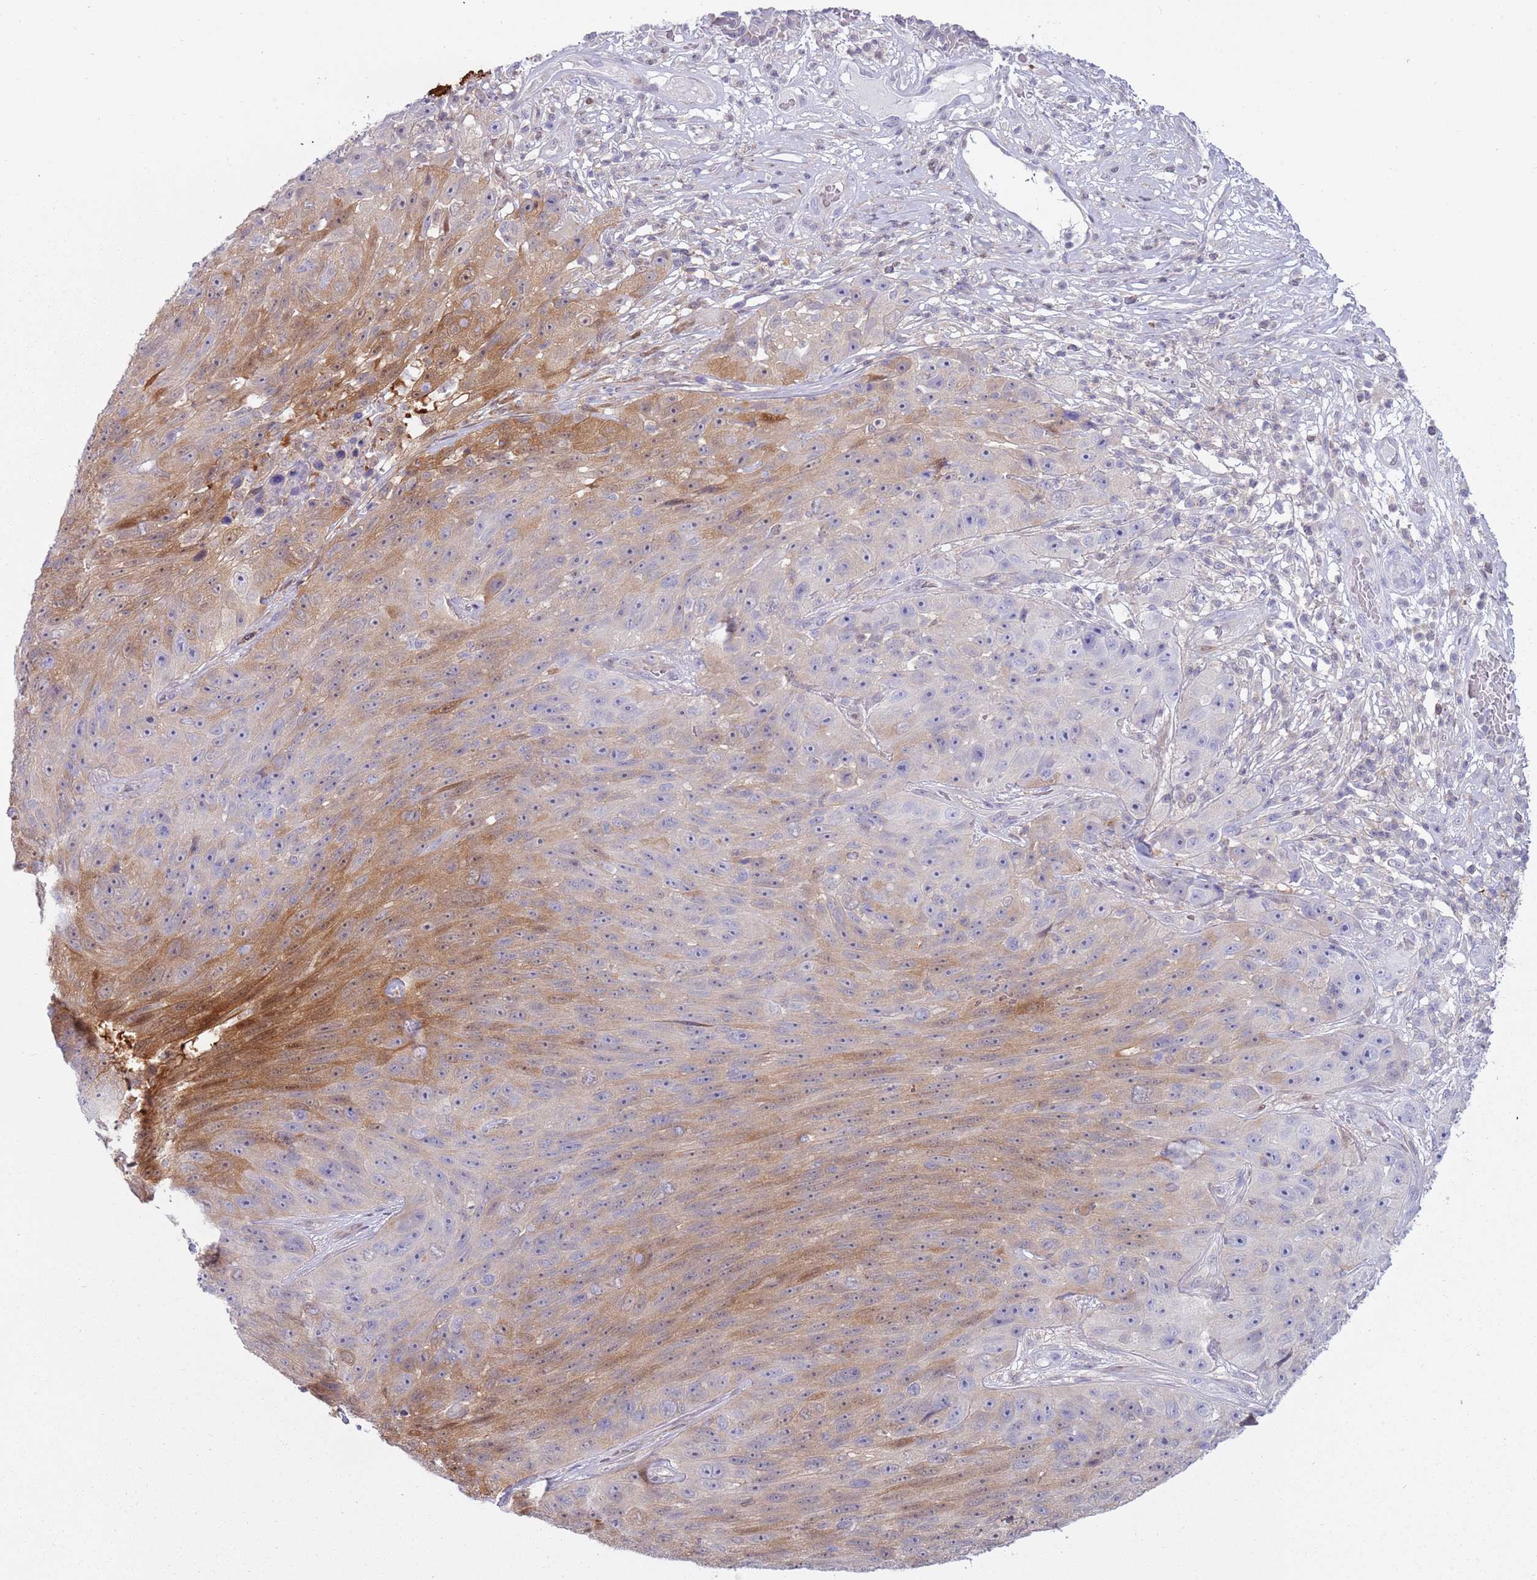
{"staining": {"intensity": "moderate", "quantity": "<25%", "location": "cytoplasmic/membranous"}, "tissue": "skin cancer", "cell_type": "Tumor cells", "image_type": "cancer", "snomed": [{"axis": "morphology", "description": "Squamous cell carcinoma, NOS"}, {"axis": "topography", "description": "Skin"}], "caption": "This is an image of immunohistochemistry staining of squamous cell carcinoma (skin), which shows moderate positivity in the cytoplasmic/membranous of tumor cells.", "gene": "NBPF6", "patient": {"sex": "female", "age": 87}}